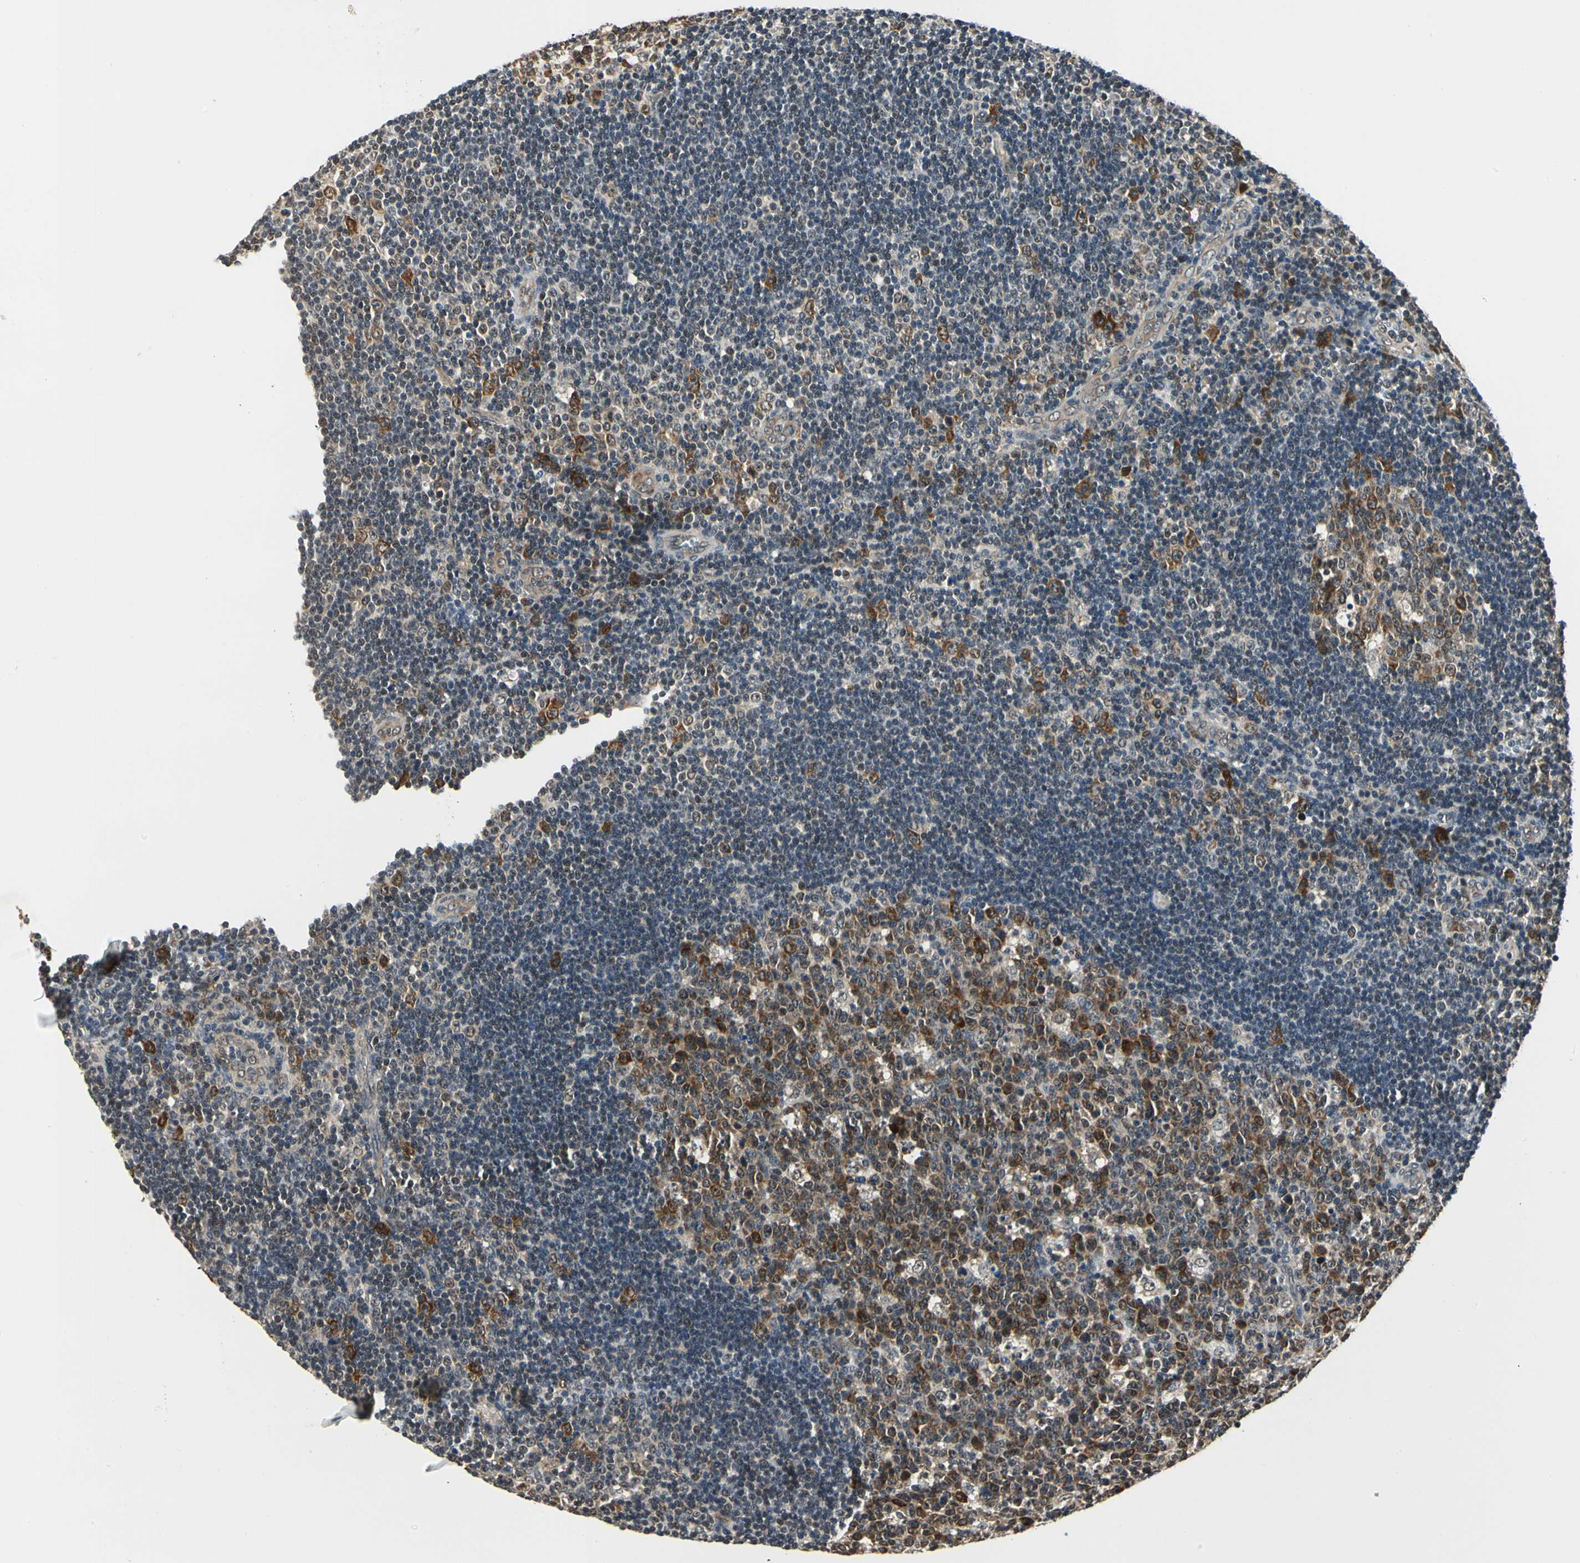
{"staining": {"intensity": "strong", "quantity": "25%-75%", "location": "cytoplasmic/membranous"}, "tissue": "lymph node", "cell_type": "Germinal center cells", "image_type": "normal", "snomed": [{"axis": "morphology", "description": "Normal tissue, NOS"}, {"axis": "topography", "description": "Lymph node"}, {"axis": "topography", "description": "Salivary gland"}], "caption": "A histopathology image showing strong cytoplasmic/membranous expression in approximately 25%-75% of germinal center cells in unremarkable lymph node, as visualized by brown immunohistochemical staining.", "gene": "PDK2", "patient": {"sex": "male", "age": 8}}